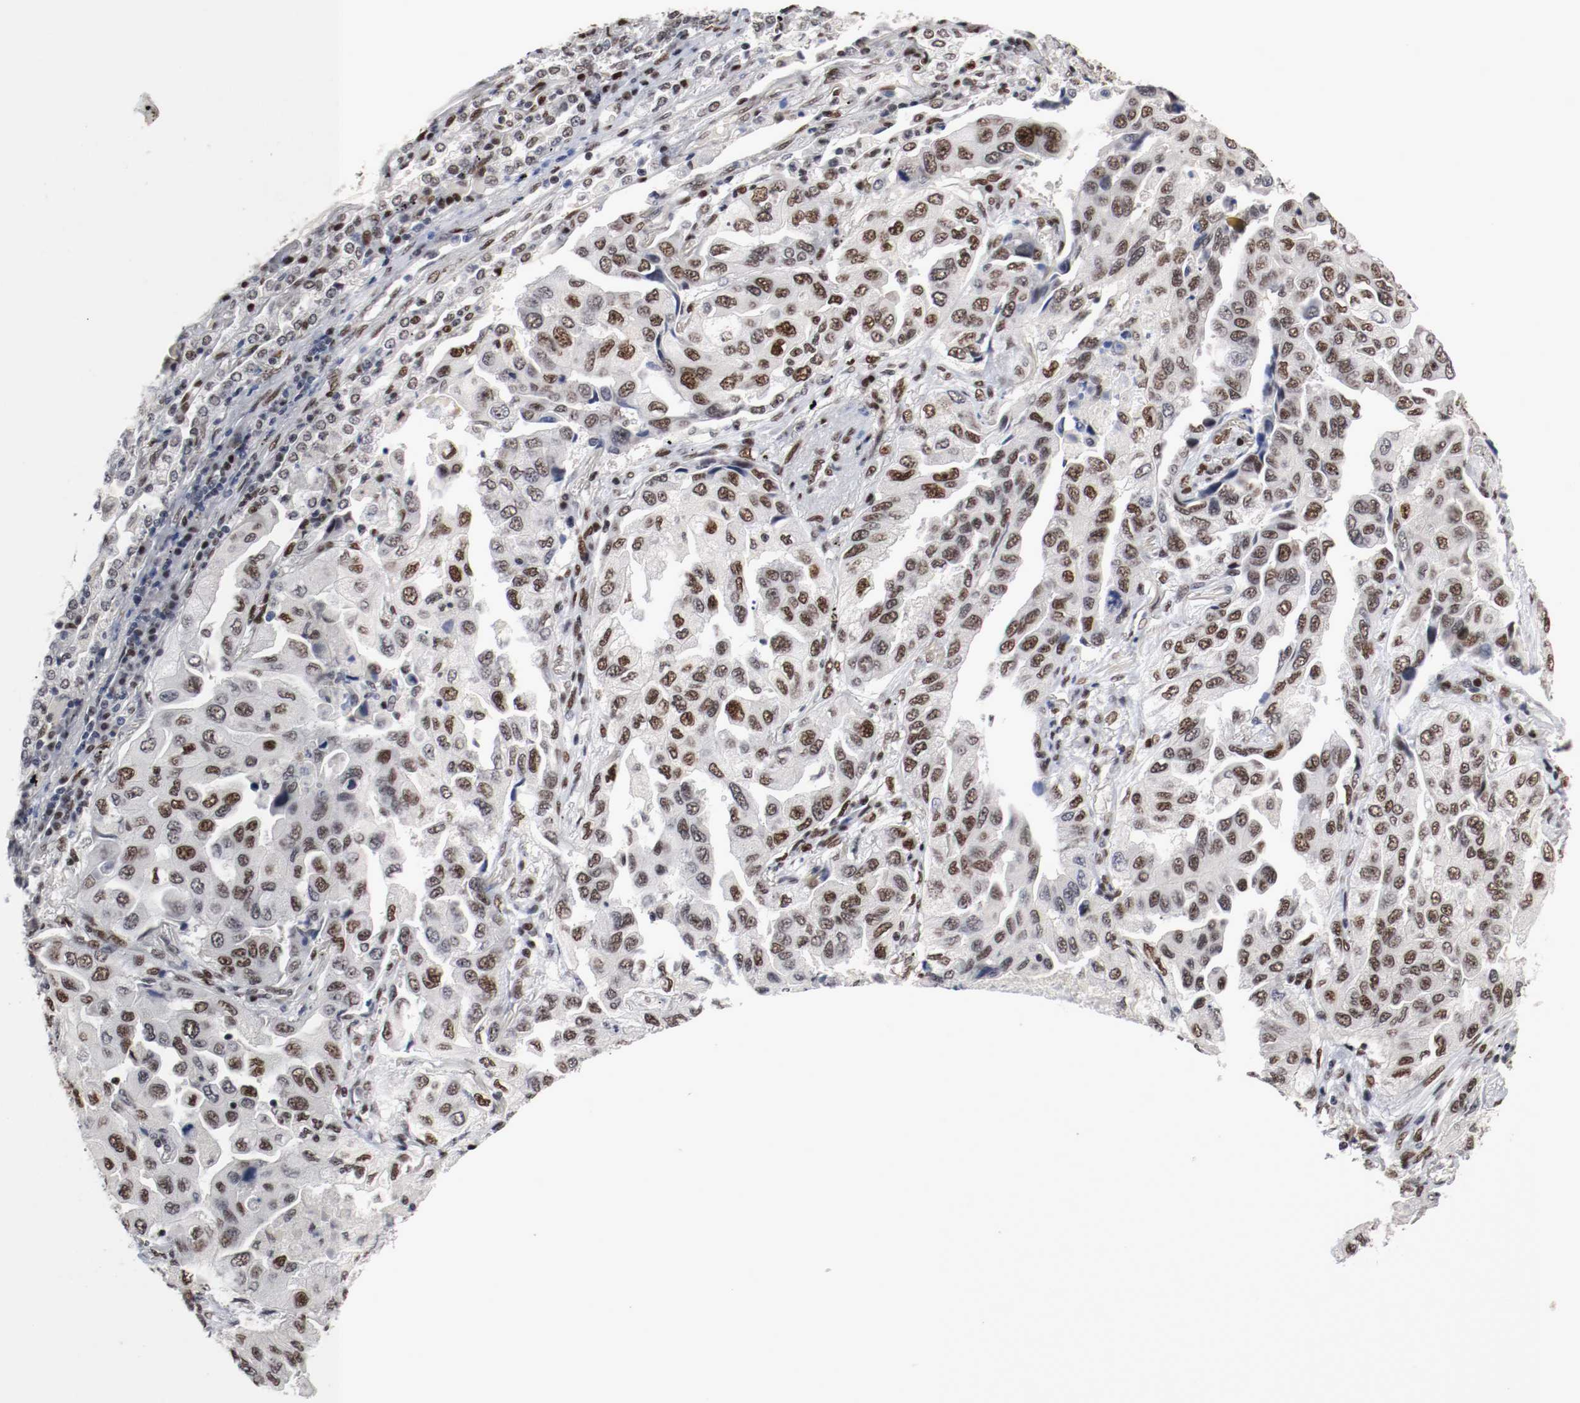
{"staining": {"intensity": "strong", "quantity": ">75%", "location": "nuclear"}, "tissue": "lung cancer", "cell_type": "Tumor cells", "image_type": "cancer", "snomed": [{"axis": "morphology", "description": "Adenocarcinoma, NOS"}, {"axis": "topography", "description": "Lung"}], "caption": "A brown stain labels strong nuclear expression of a protein in lung cancer (adenocarcinoma) tumor cells.", "gene": "MEF2D", "patient": {"sex": "female", "age": 65}}